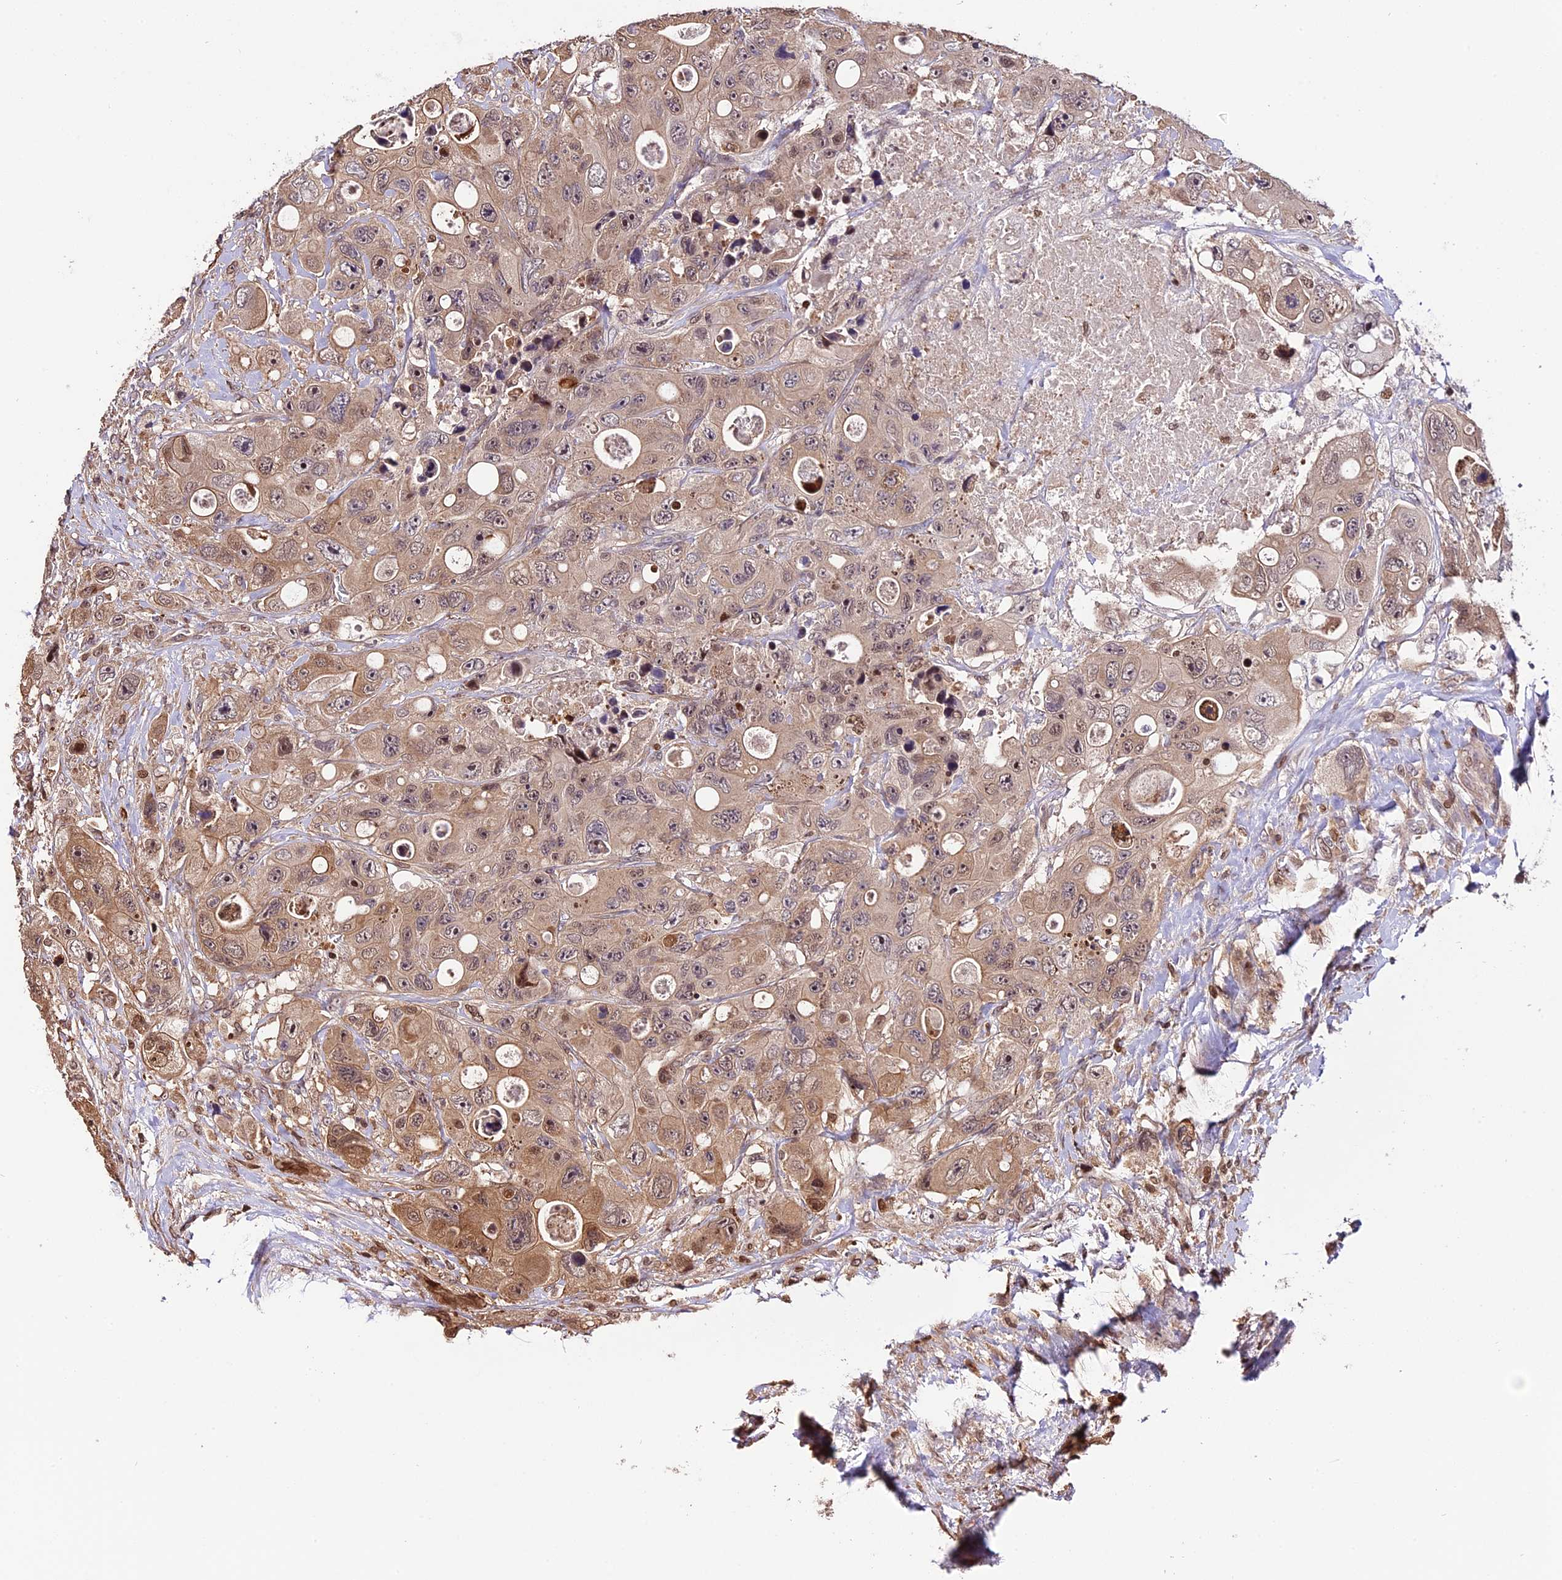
{"staining": {"intensity": "moderate", "quantity": ">75%", "location": "cytoplasmic/membranous,nuclear"}, "tissue": "colorectal cancer", "cell_type": "Tumor cells", "image_type": "cancer", "snomed": [{"axis": "morphology", "description": "Adenocarcinoma, NOS"}, {"axis": "topography", "description": "Colon"}], "caption": "This is an image of IHC staining of colorectal adenocarcinoma, which shows moderate staining in the cytoplasmic/membranous and nuclear of tumor cells.", "gene": "HERPUD1", "patient": {"sex": "female", "age": 46}}